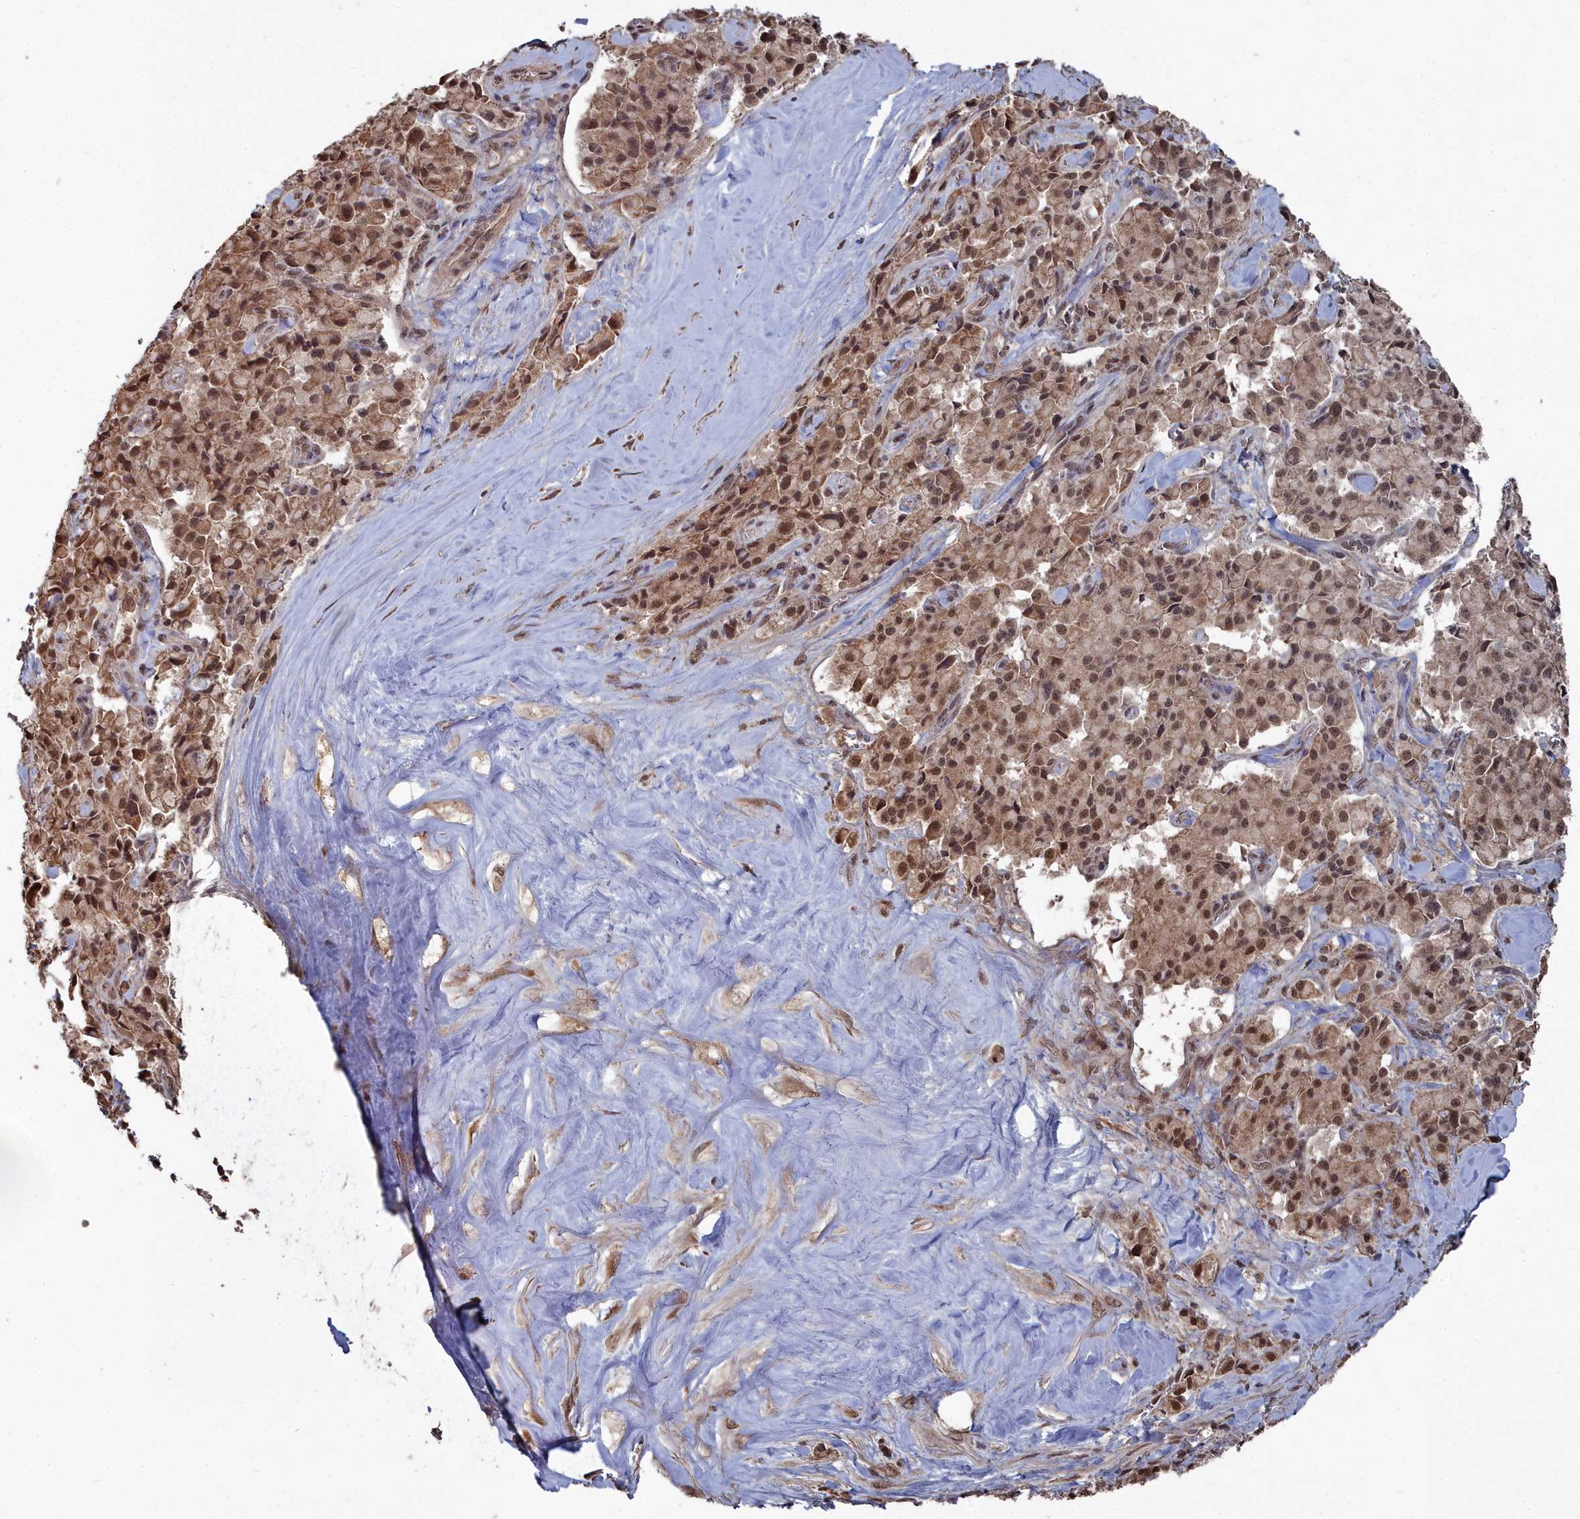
{"staining": {"intensity": "moderate", "quantity": ">75%", "location": "cytoplasmic/membranous,nuclear"}, "tissue": "pancreatic cancer", "cell_type": "Tumor cells", "image_type": "cancer", "snomed": [{"axis": "morphology", "description": "Adenocarcinoma, NOS"}, {"axis": "topography", "description": "Pancreas"}], "caption": "Pancreatic cancer (adenocarcinoma) stained for a protein reveals moderate cytoplasmic/membranous and nuclear positivity in tumor cells.", "gene": "CCNP", "patient": {"sex": "male", "age": 65}}